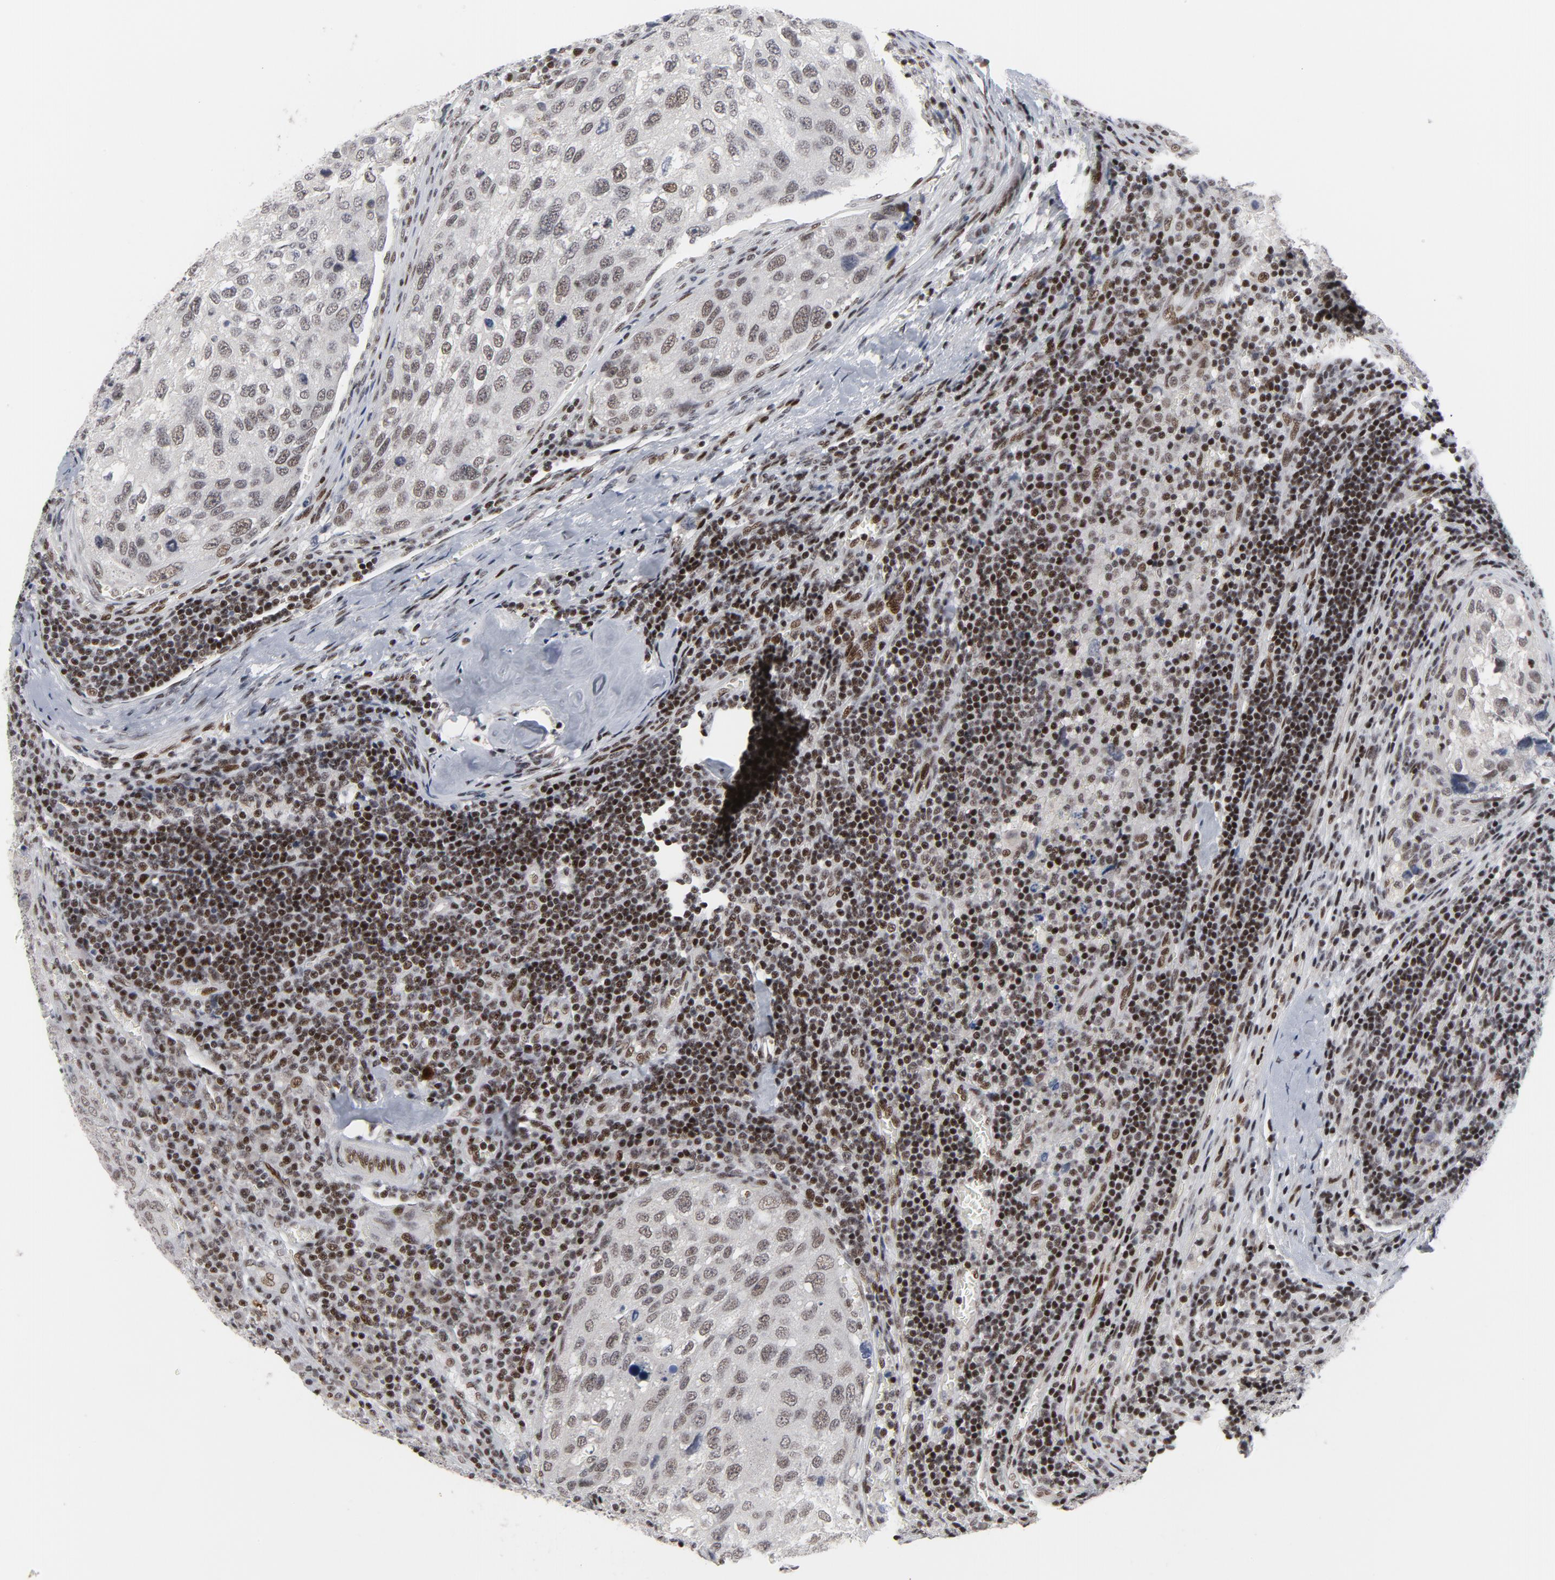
{"staining": {"intensity": "weak", "quantity": ">75%", "location": "nuclear"}, "tissue": "urothelial cancer", "cell_type": "Tumor cells", "image_type": "cancer", "snomed": [{"axis": "morphology", "description": "Urothelial carcinoma, High grade"}, {"axis": "topography", "description": "Lymph node"}, {"axis": "topography", "description": "Urinary bladder"}], "caption": "Immunohistochemical staining of urothelial cancer displays low levels of weak nuclear expression in about >75% of tumor cells.", "gene": "GABPA", "patient": {"sex": "male", "age": 51}}